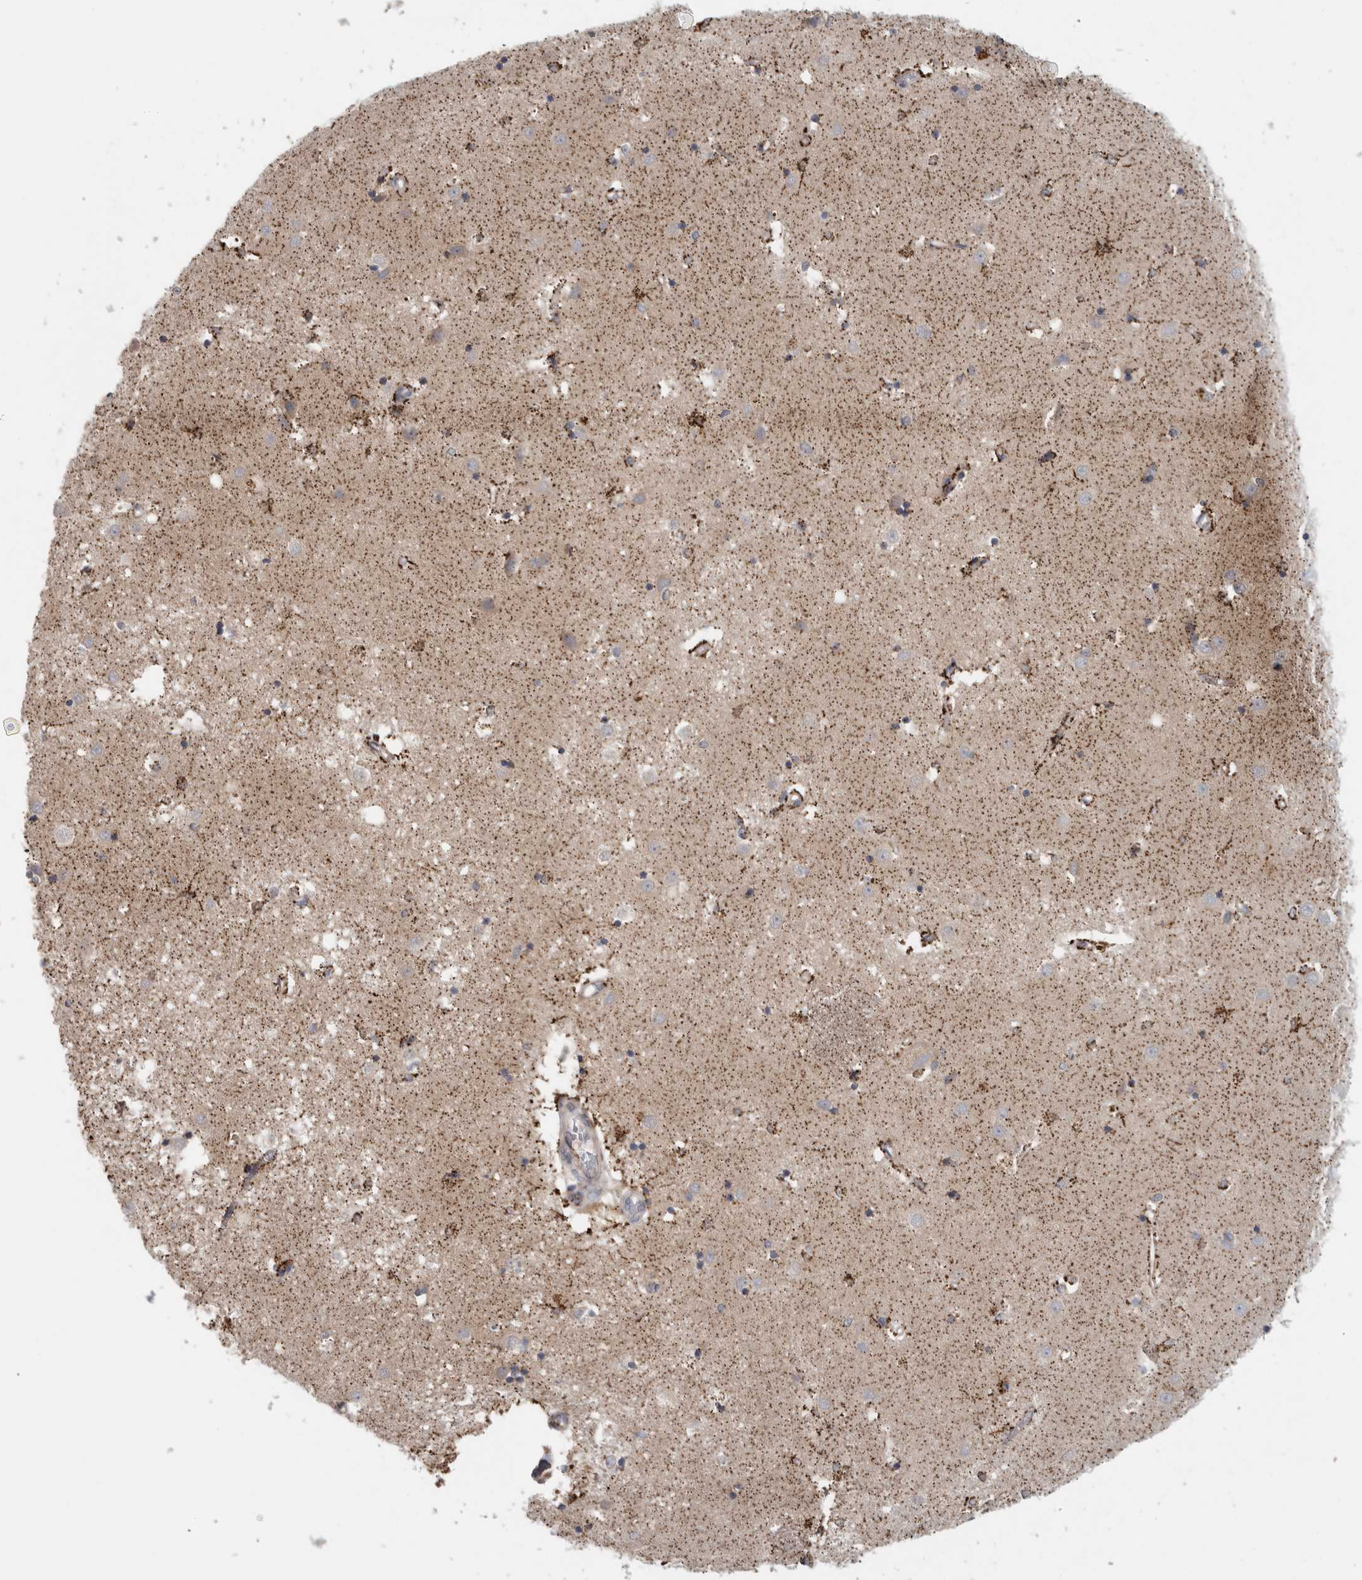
{"staining": {"intensity": "moderate", "quantity": ">75%", "location": "cytoplasmic/membranous,nuclear"}, "tissue": "caudate", "cell_type": "Glial cells", "image_type": "normal", "snomed": [{"axis": "morphology", "description": "Normal tissue, NOS"}, {"axis": "topography", "description": "Lateral ventricle wall"}], "caption": "An immunohistochemistry histopathology image of unremarkable tissue is shown. Protein staining in brown shows moderate cytoplasmic/membranous,nuclear positivity in caudate within glial cells. (IHC, brightfield microscopy, high magnification).", "gene": "RAB18", "patient": {"sex": "male", "age": 45}}